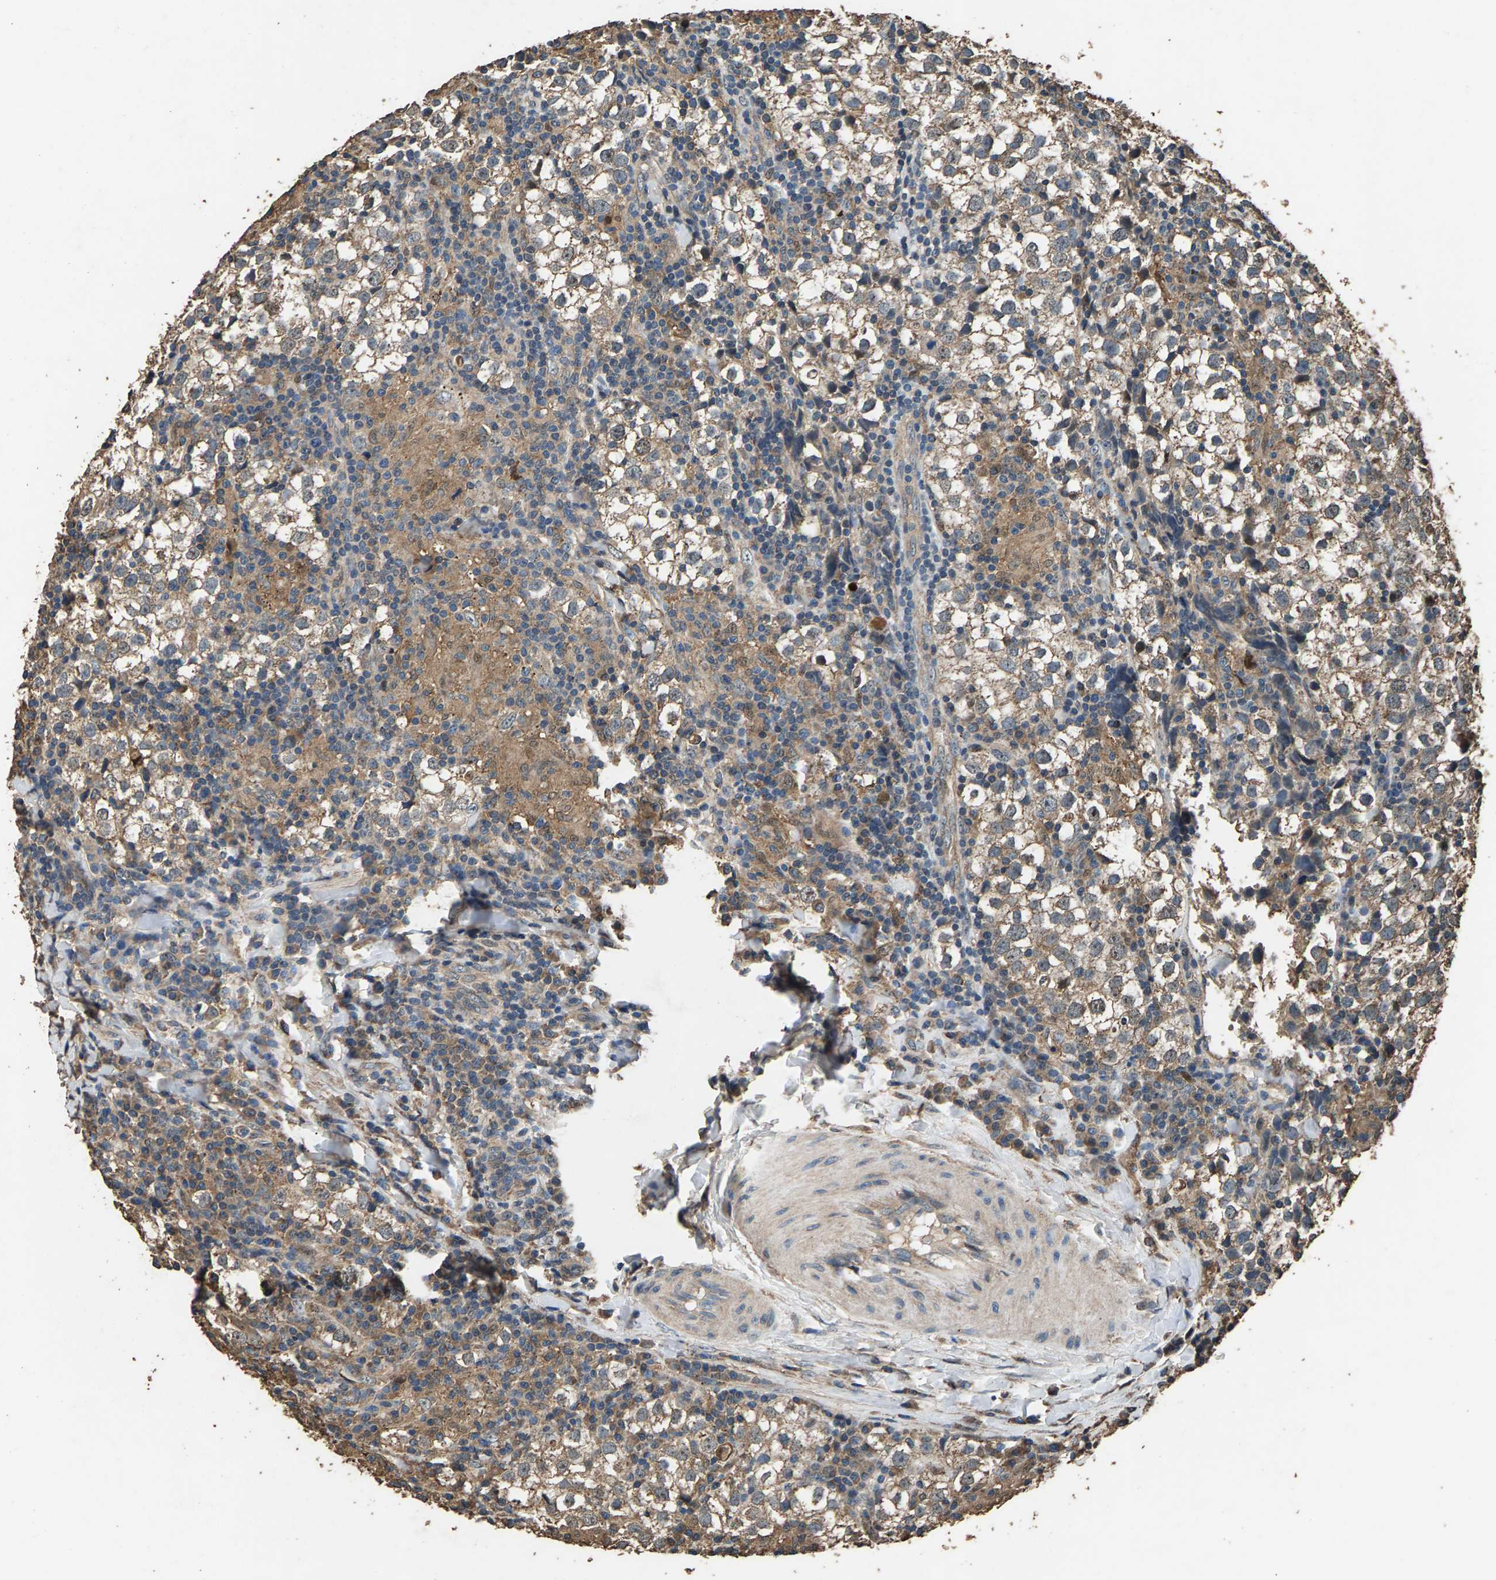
{"staining": {"intensity": "weak", "quantity": ">75%", "location": "cytoplasmic/membranous"}, "tissue": "testis cancer", "cell_type": "Tumor cells", "image_type": "cancer", "snomed": [{"axis": "morphology", "description": "Seminoma, NOS"}, {"axis": "morphology", "description": "Carcinoma, Embryonal, NOS"}, {"axis": "topography", "description": "Testis"}], "caption": "A histopathology image showing weak cytoplasmic/membranous staining in about >75% of tumor cells in testis seminoma, as visualized by brown immunohistochemical staining.", "gene": "MRPL27", "patient": {"sex": "male", "age": 36}}